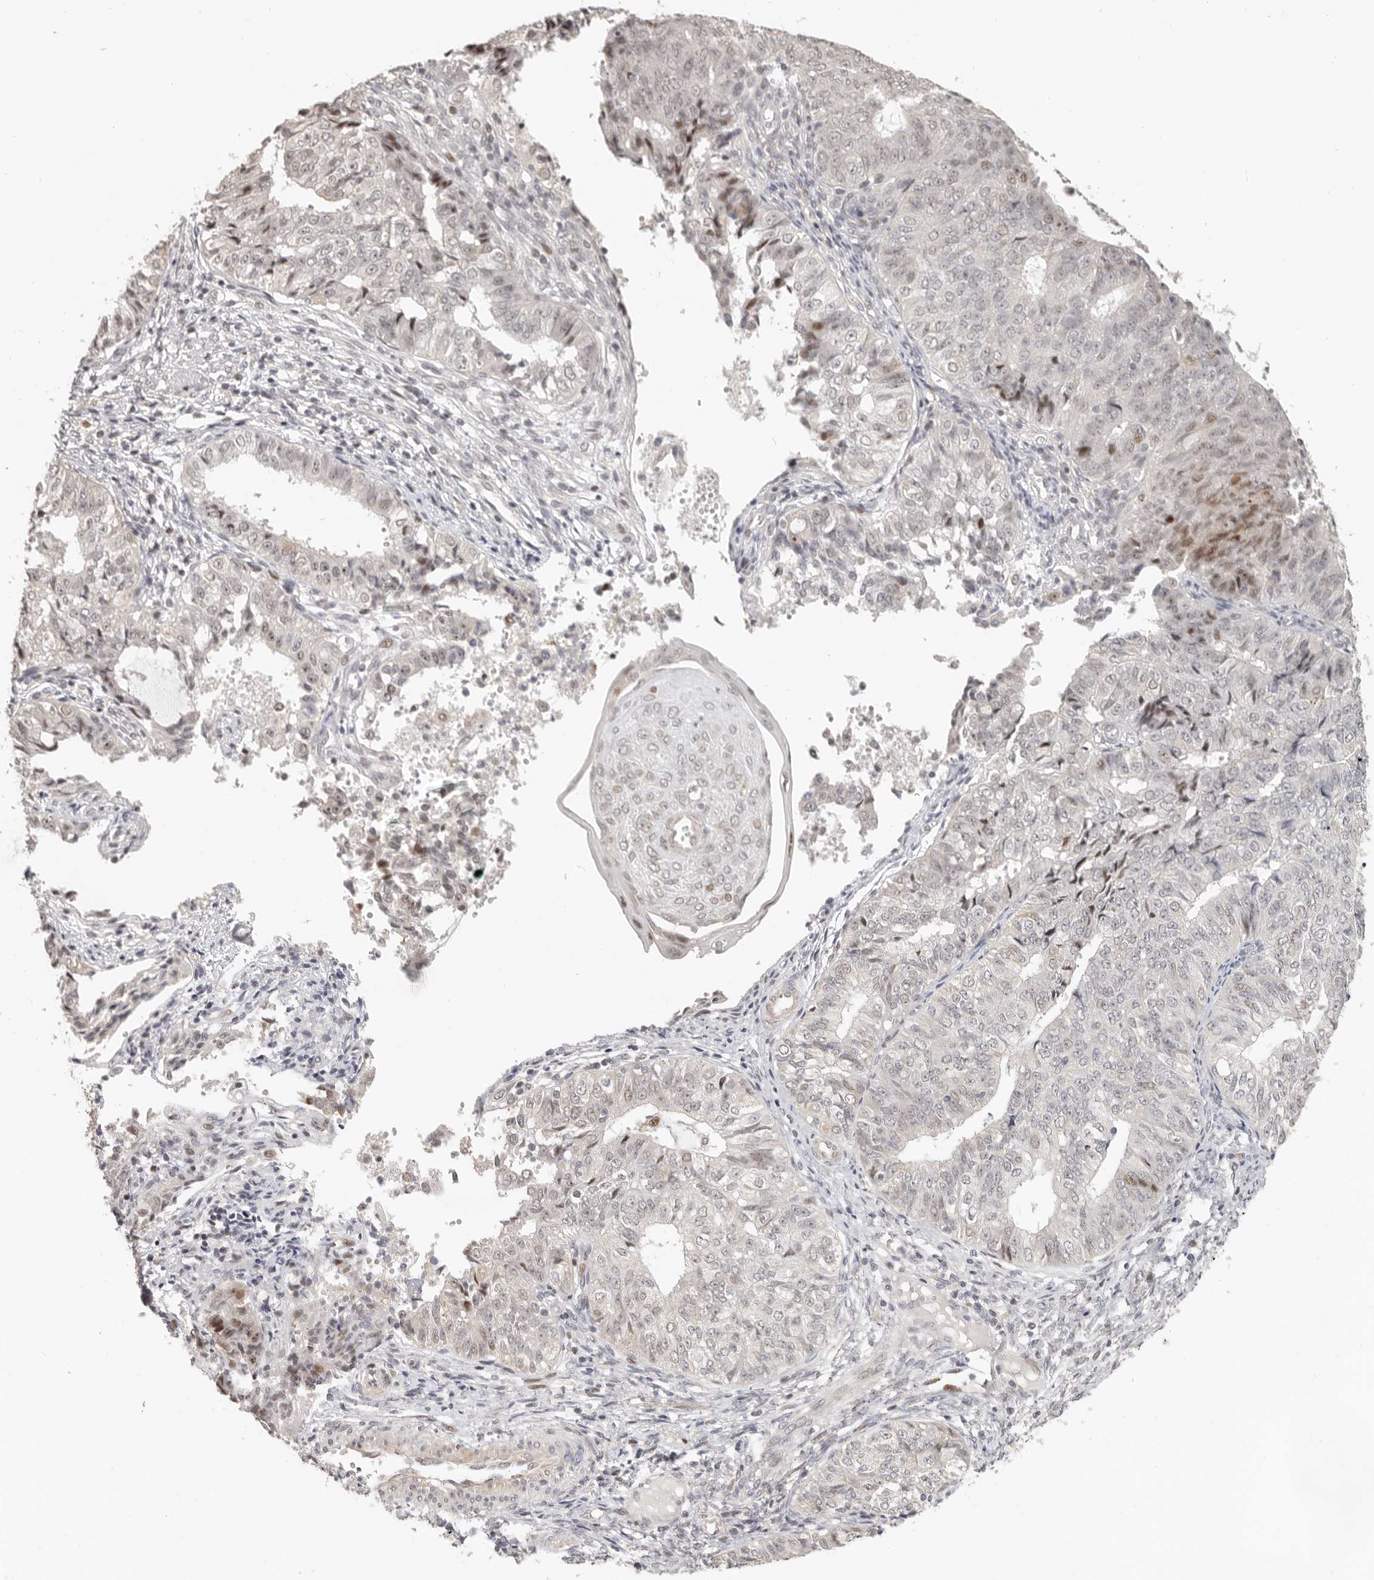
{"staining": {"intensity": "weak", "quantity": "<25%", "location": "nuclear"}, "tissue": "endometrial cancer", "cell_type": "Tumor cells", "image_type": "cancer", "snomed": [{"axis": "morphology", "description": "Adenocarcinoma, NOS"}, {"axis": "topography", "description": "Endometrium"}], "caption": "Immunohistochemistry (IHC) of human endometrial cancer (adenocarcinoma) exhibits no staining in tumor cells.", "gene": "GPBP1L1", "patient": {"sex": "female", "age": 32}}